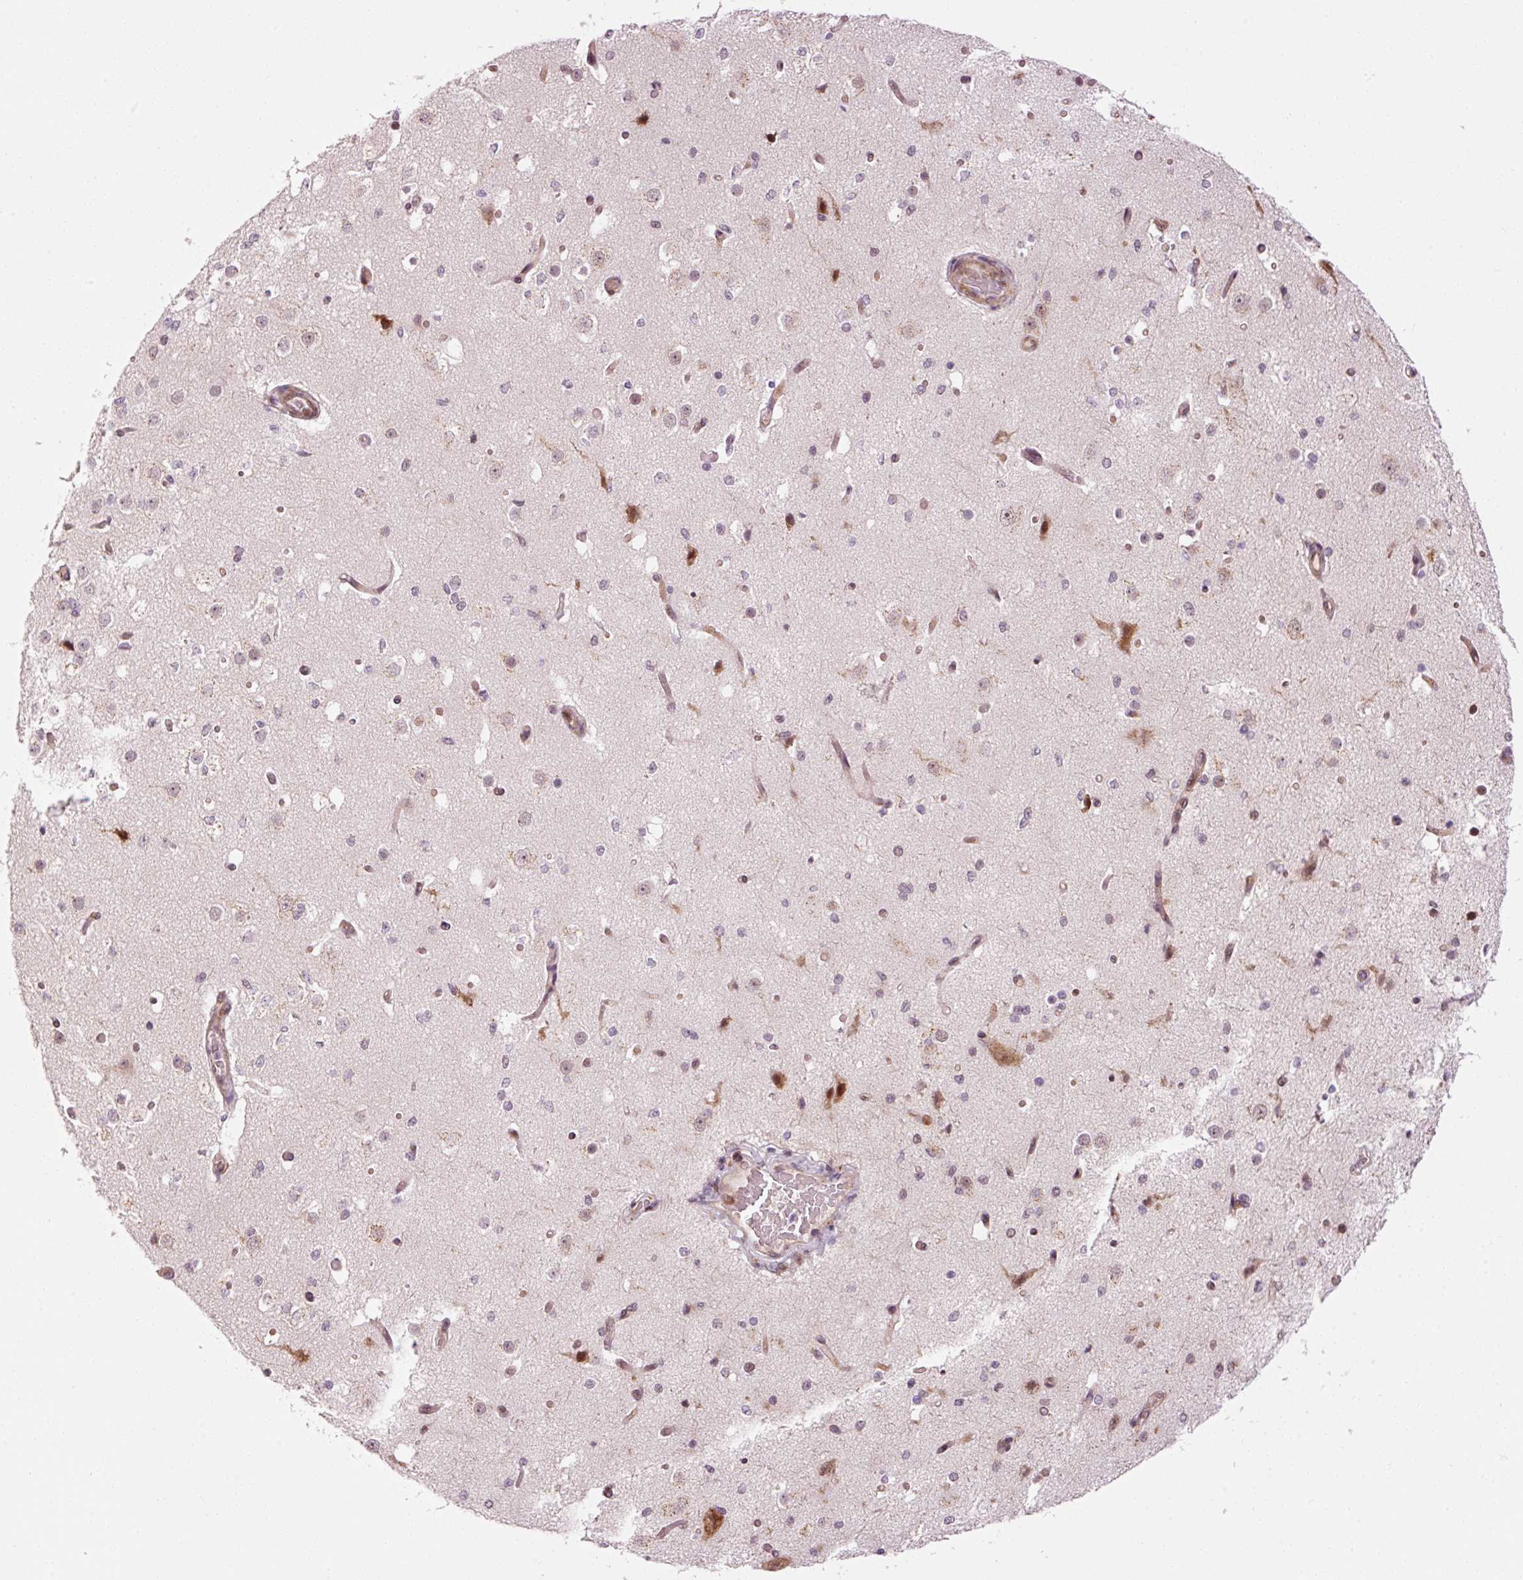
{"staining": {"intensity": "moderate", "quantity": "25%-75%", "location": "nuclear"}, "tissue": "cerebral cortex", "cell_type": "Endothelial cells", "image_type": "normal", "snomed": [{"axis": "morphology", "description": "Normal tissue, NOS"}, {"axis": "morphology", "description": "Inflammation, NOS"}, {"axis": "topography", "description": "Cerebral cortex"}], "caption": "Endothelial cells show moderate nuclear staining in approximately 25%-75% of cells in normal cerebral cortex.", "gene": "ANKRD20A1", "patient": {"sex": "male", "age": 6}}